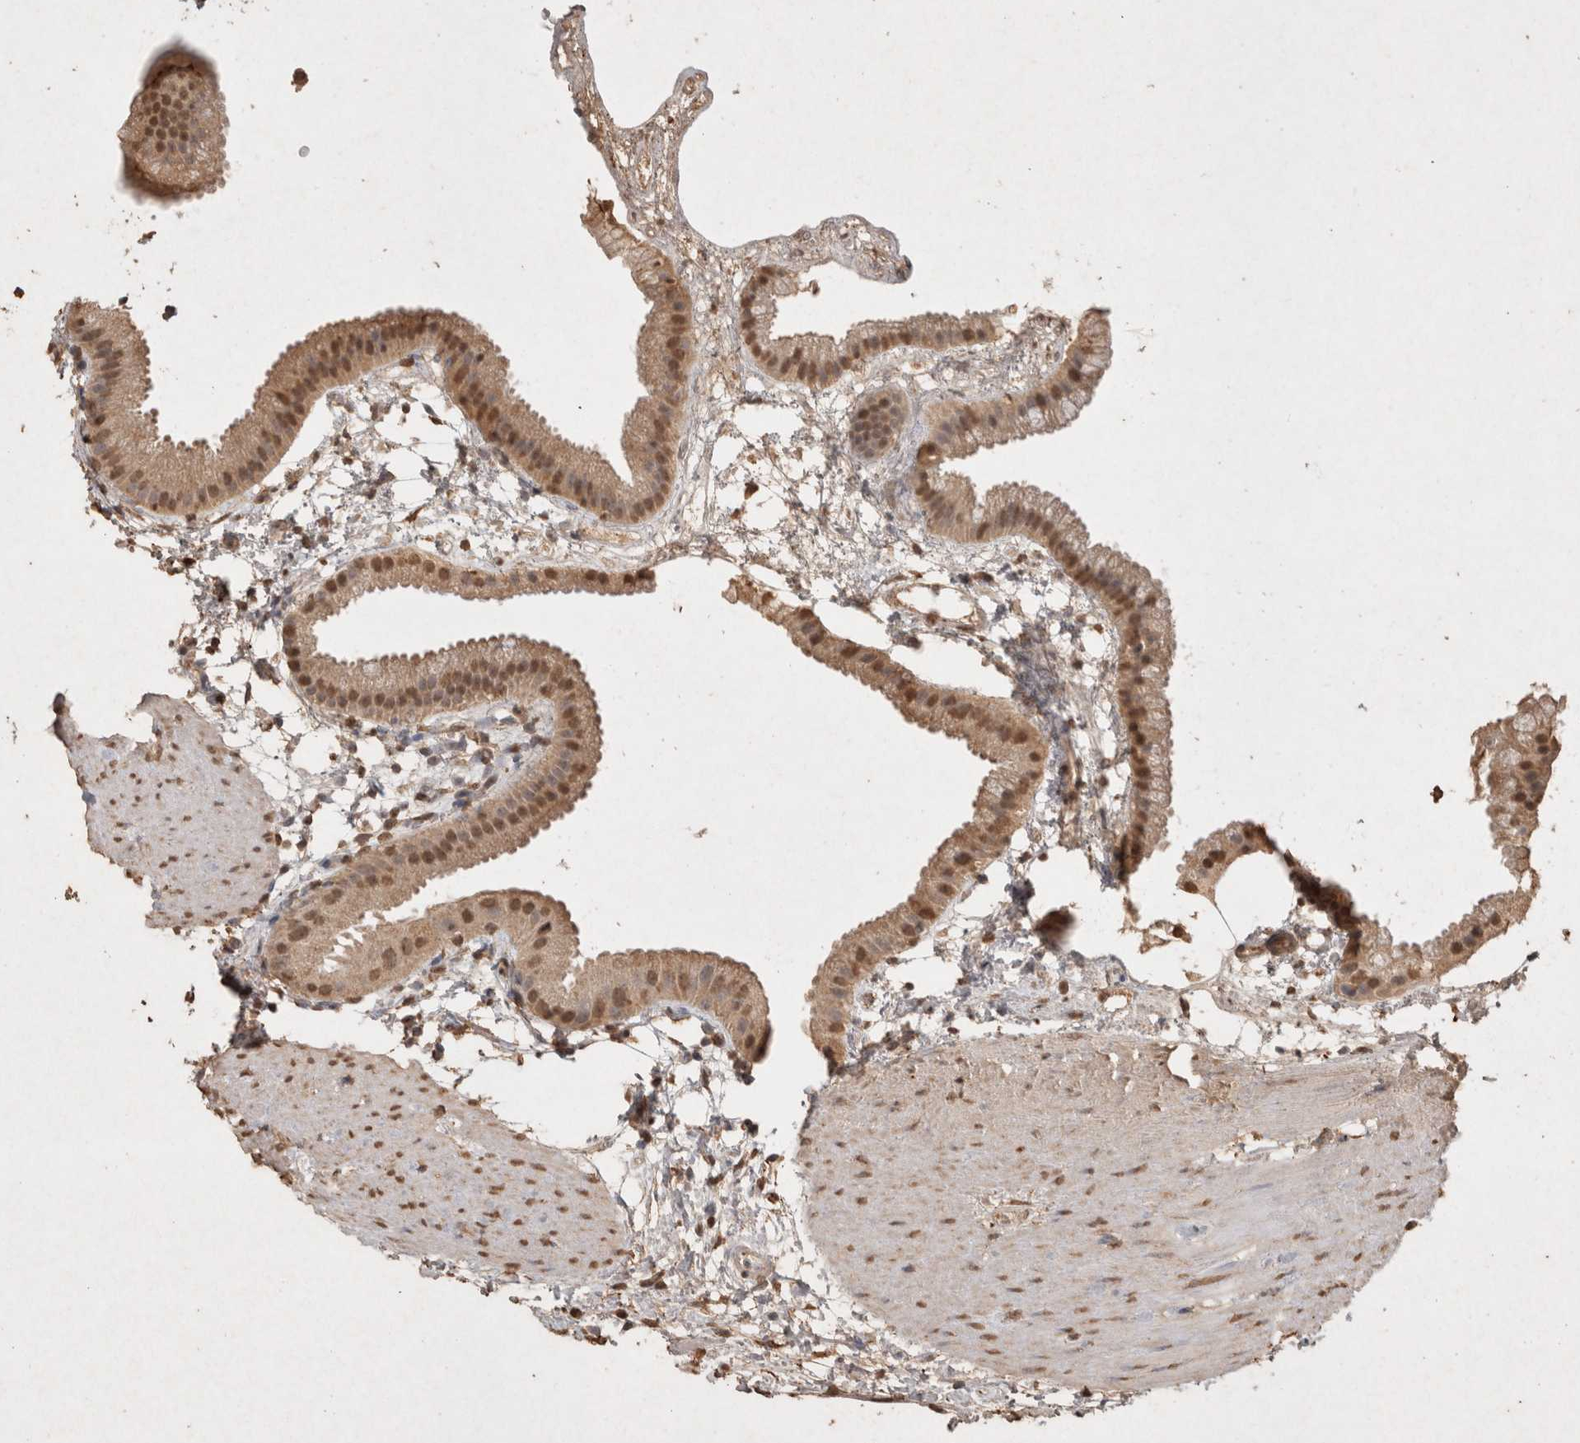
{"staining": {"intensity": "moderate", "quantity": ">75%", "location": "cytoplasmic/membranous,nuclear"}, "tissue": "gallbladder", "cell_type": "Glandular cells", "image_type": "normal", "snomed": [{"axis": "morphology", "description": "Normal tissue, NOS"}, {"axis": "topography", "description": "Gallbladder"}], "caption": "A high-resolution histopathology image shows immunohistochemistry staining of benign gallbladder, which demonstrates moderate cytoplasmic/membranous,nuclear staining in approximately >75% of glandular cells. The staining is performed using DAB (3,3'-diaminobenzidine) brown chromogen to label protein expression. The nuclei are counter-stained blue using hematoxylin.", "gene": "MLX", "patient": {"sex": "female", "age": 64}}